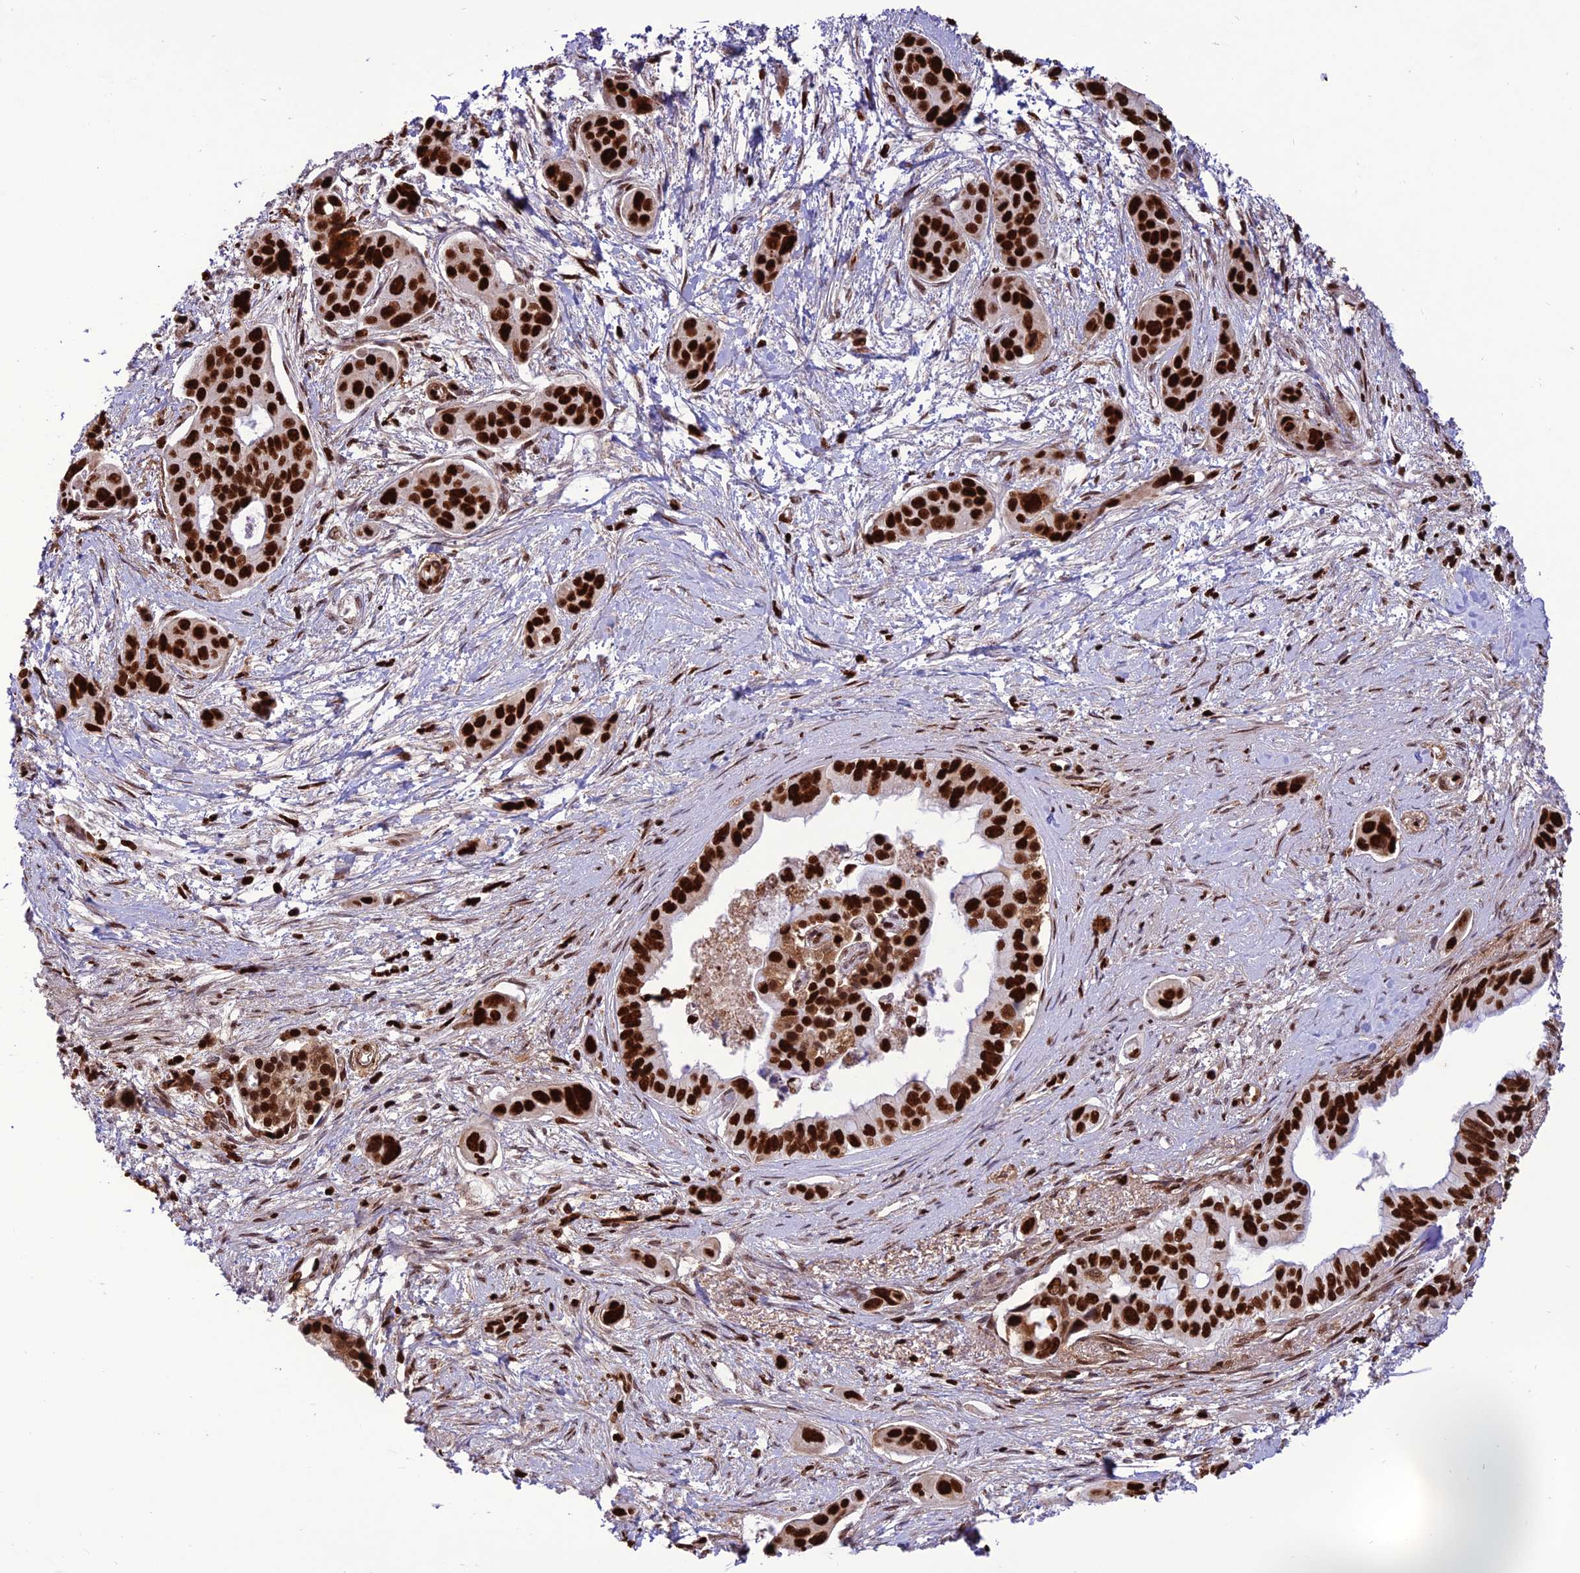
{"staining": {"intensity": "strong", "quantity": ">75%", "location": "nuclear"}, "tissue": "pancreatic cancer", "cell_type": "Tumor cells", "image_type": "cancer", "snomed": [{"axis": "morphology", "description": "Adenocarcinoma, NOS"}, {"axis": "topography", "description": "Pancreas"}], "caption": "This image exhibits immunohistochemistry staining of human pancreatic adenocarcinoma, with high strong nuclear staining in approximately >75% of tumor cells.", "gene": "INO80E", "patient": {"sex": "male", "age": 72}}